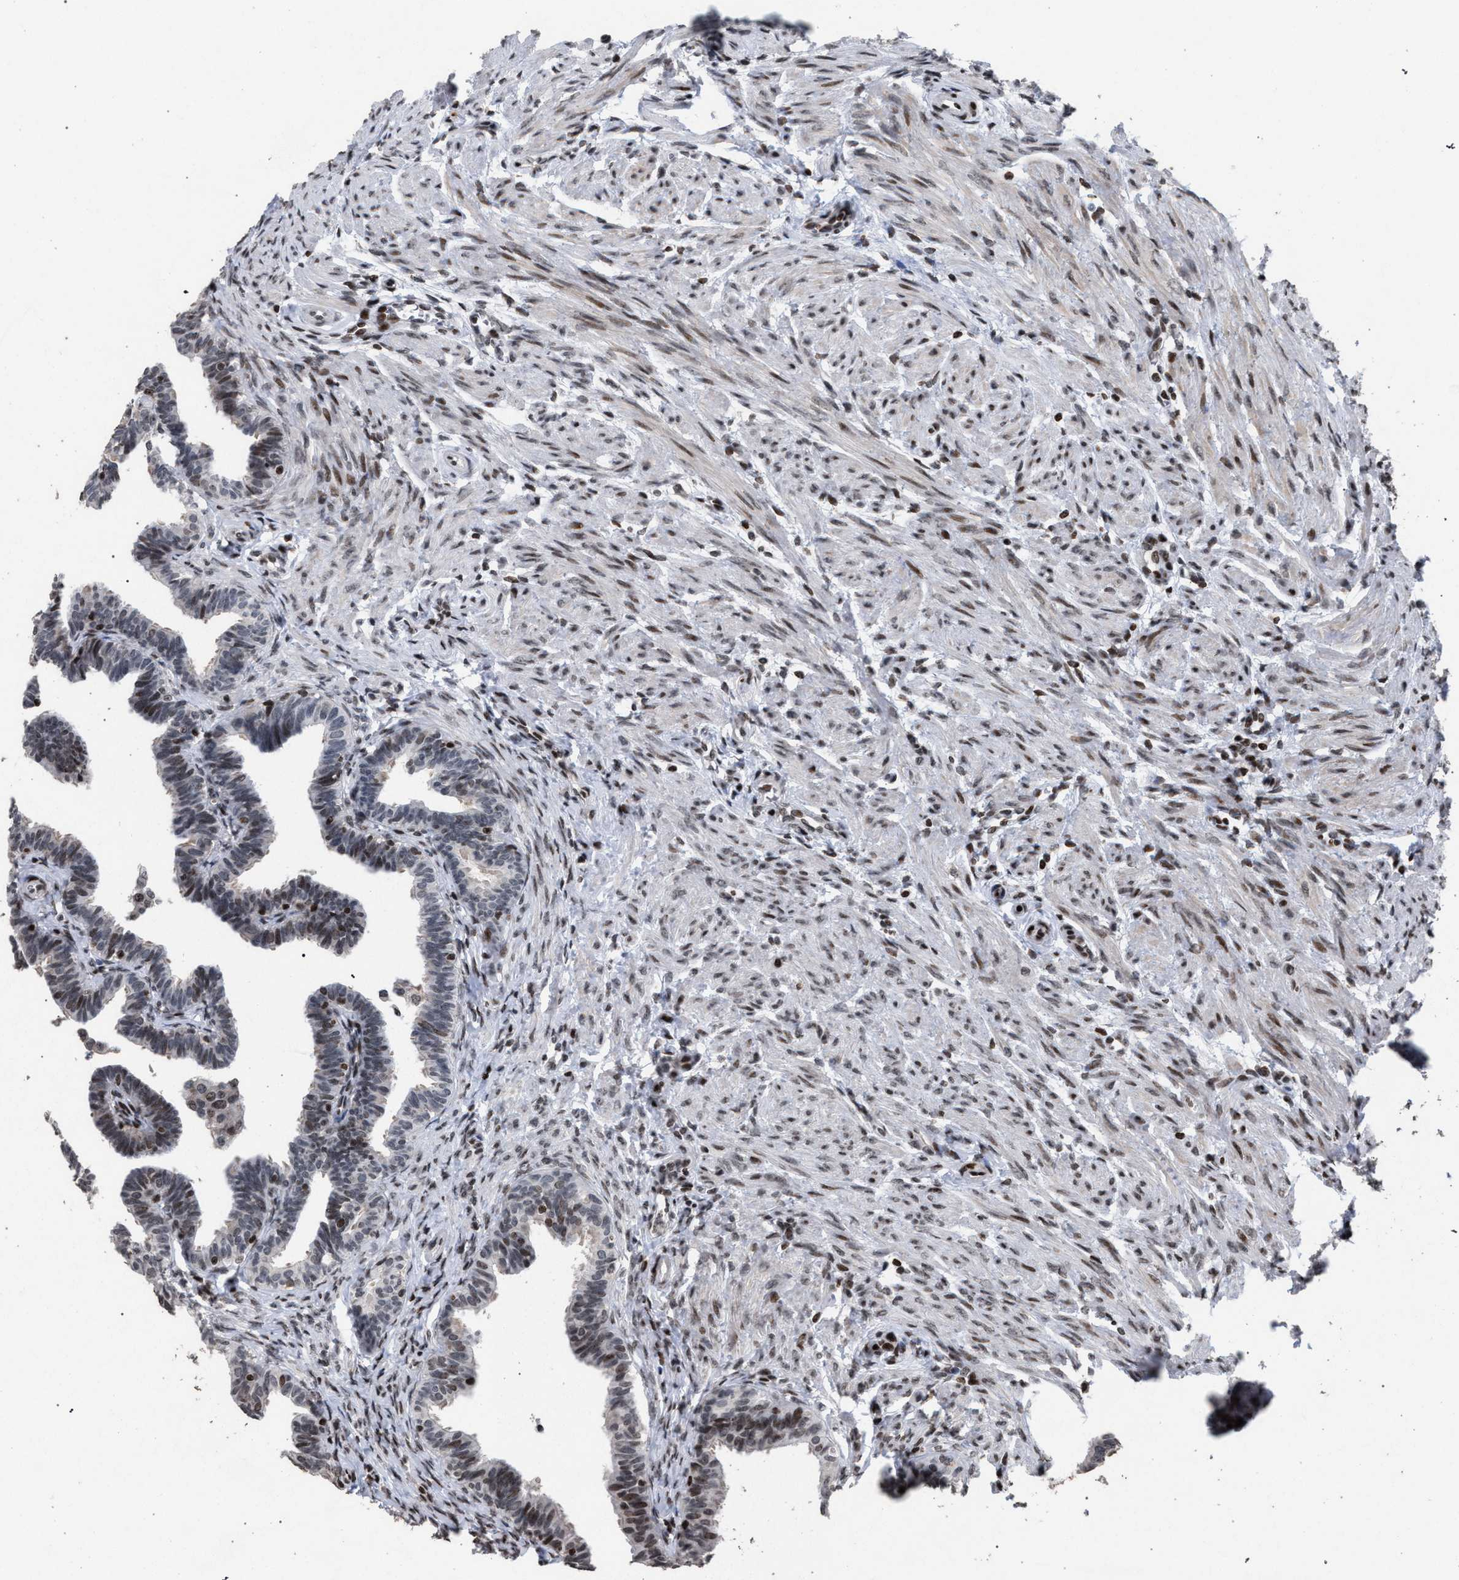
{"staining": {"intensity": "moderate", "quantity": "<25%", "location": "nuclear"}, "tissue": "fallopian tube", "cell_type": "Glandular cells", "image_type": "normal", "snomed": [{"axis": "morphology", "description": "Normal tissue, NOS"}, {"axis": "topography", "description": "Fallopian tube"}, {"axis": "topography", "description": "Ovary"}], "caption": "Brown immunohistochemical staining in normal human fallopian tube shows moderate nuclear staining in approximately <25% of glandular cells. Nuclei are stained in blue.", "gene": "FOXD3", "patient": {"sex": "female", "age": 23}}